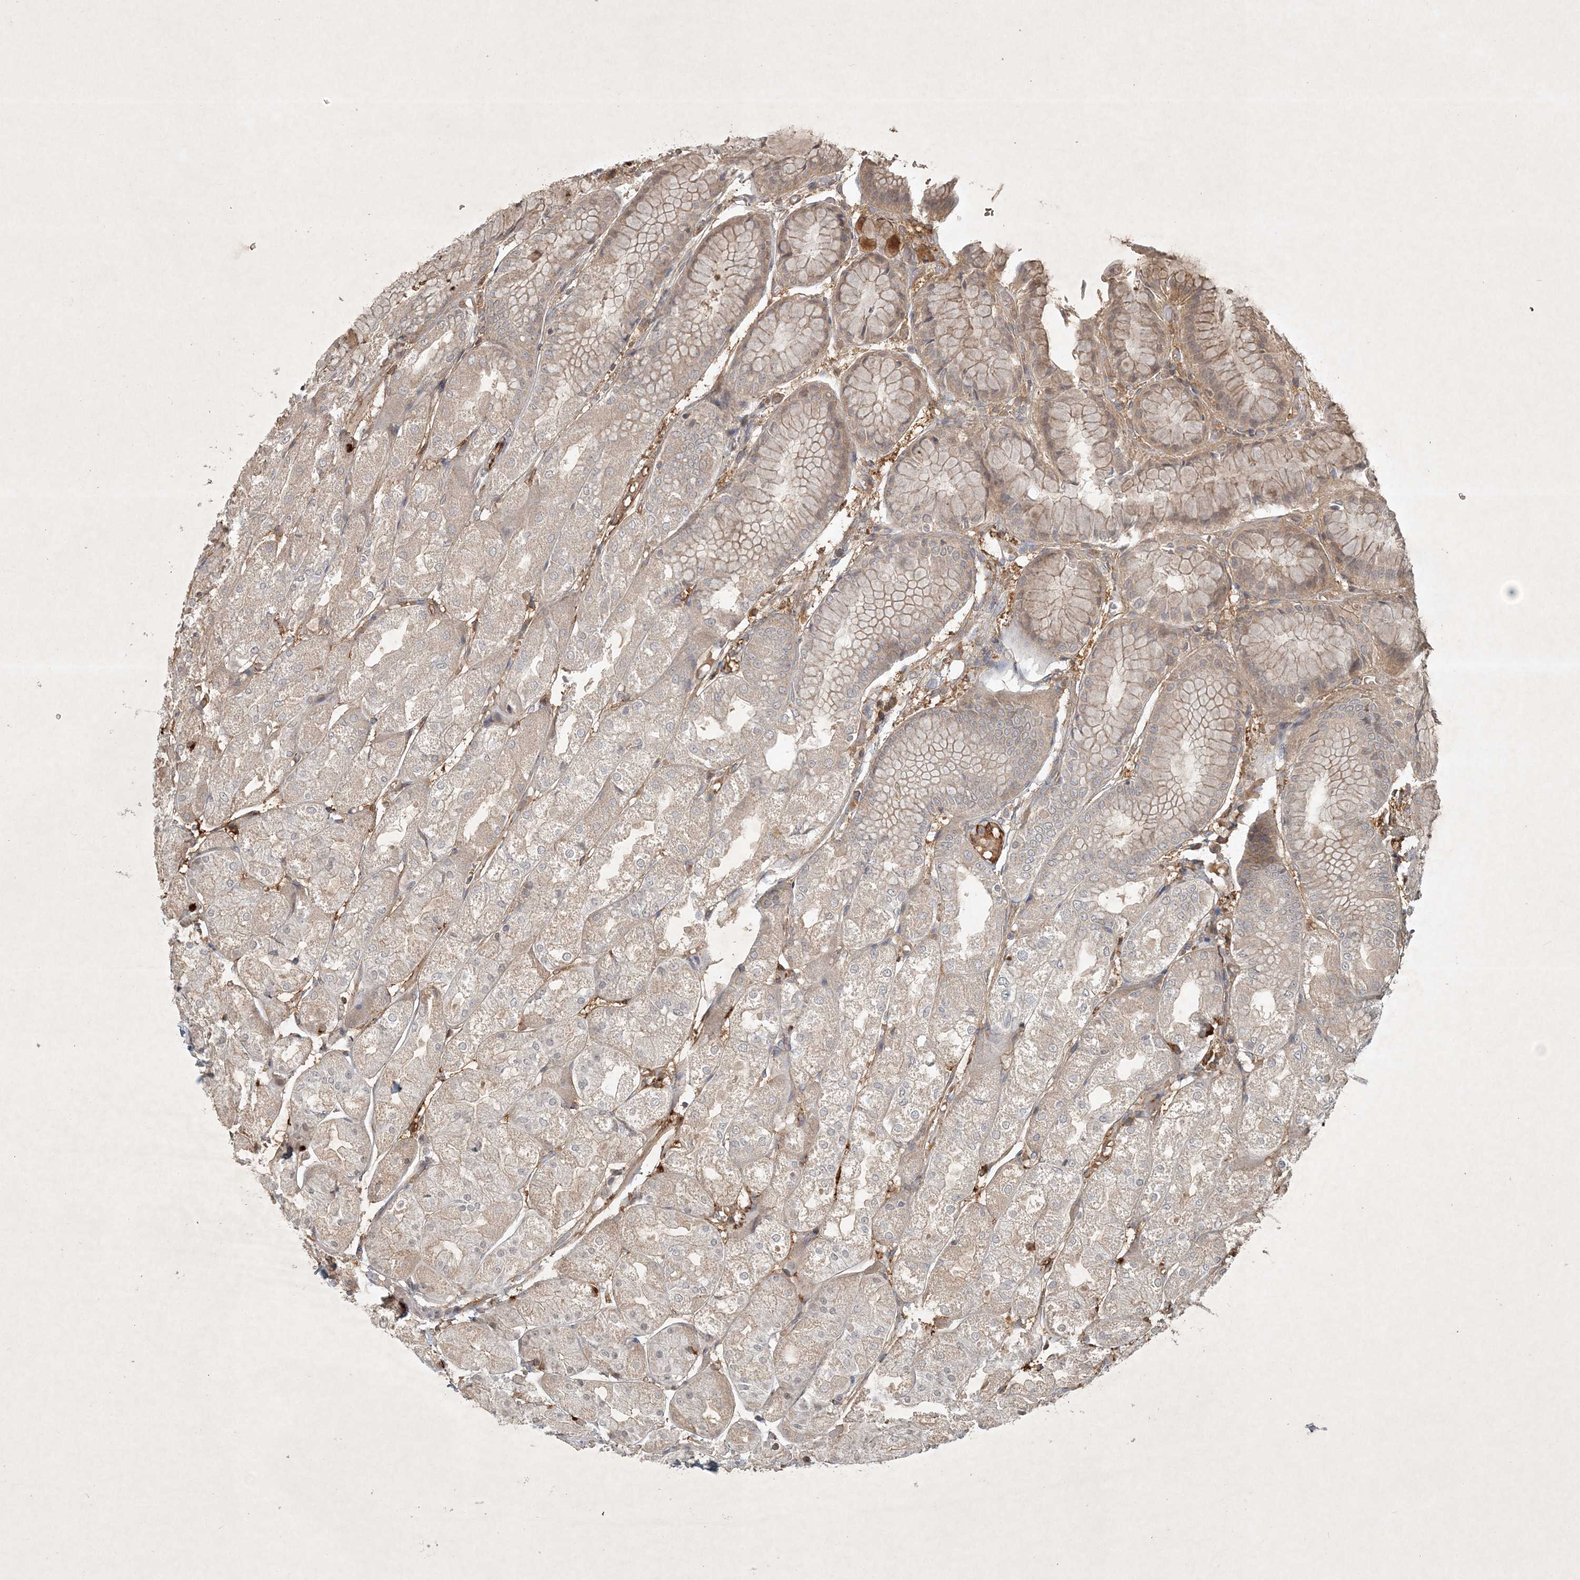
{"staining": {"intensity": "weak", "quantity": "25%-75%", "location": "cytoplasmic/membranous"}, "tissue": "stomach", "cell_type": "Glandular cells", "image_type": "normal", "snomed": [{"axis": "morphology", "description": "Normal tissue, NOS"}, {"axis": "topography", "description": "Stomach, upper"}], "caption": "Glandular cells exhibit low levels of weak cytoplasmic/membranous positivity in approximately 25%-75% of cells in benign human stomach. The staining is performed using DAB (3,3'-diaminobenzidine) brown chromogen to label protein expression. The nuclei are counter-stained blue using hematoxylin.", "gene": "TNFAIP6", "patient": {"sex": "male", "age": 72}}